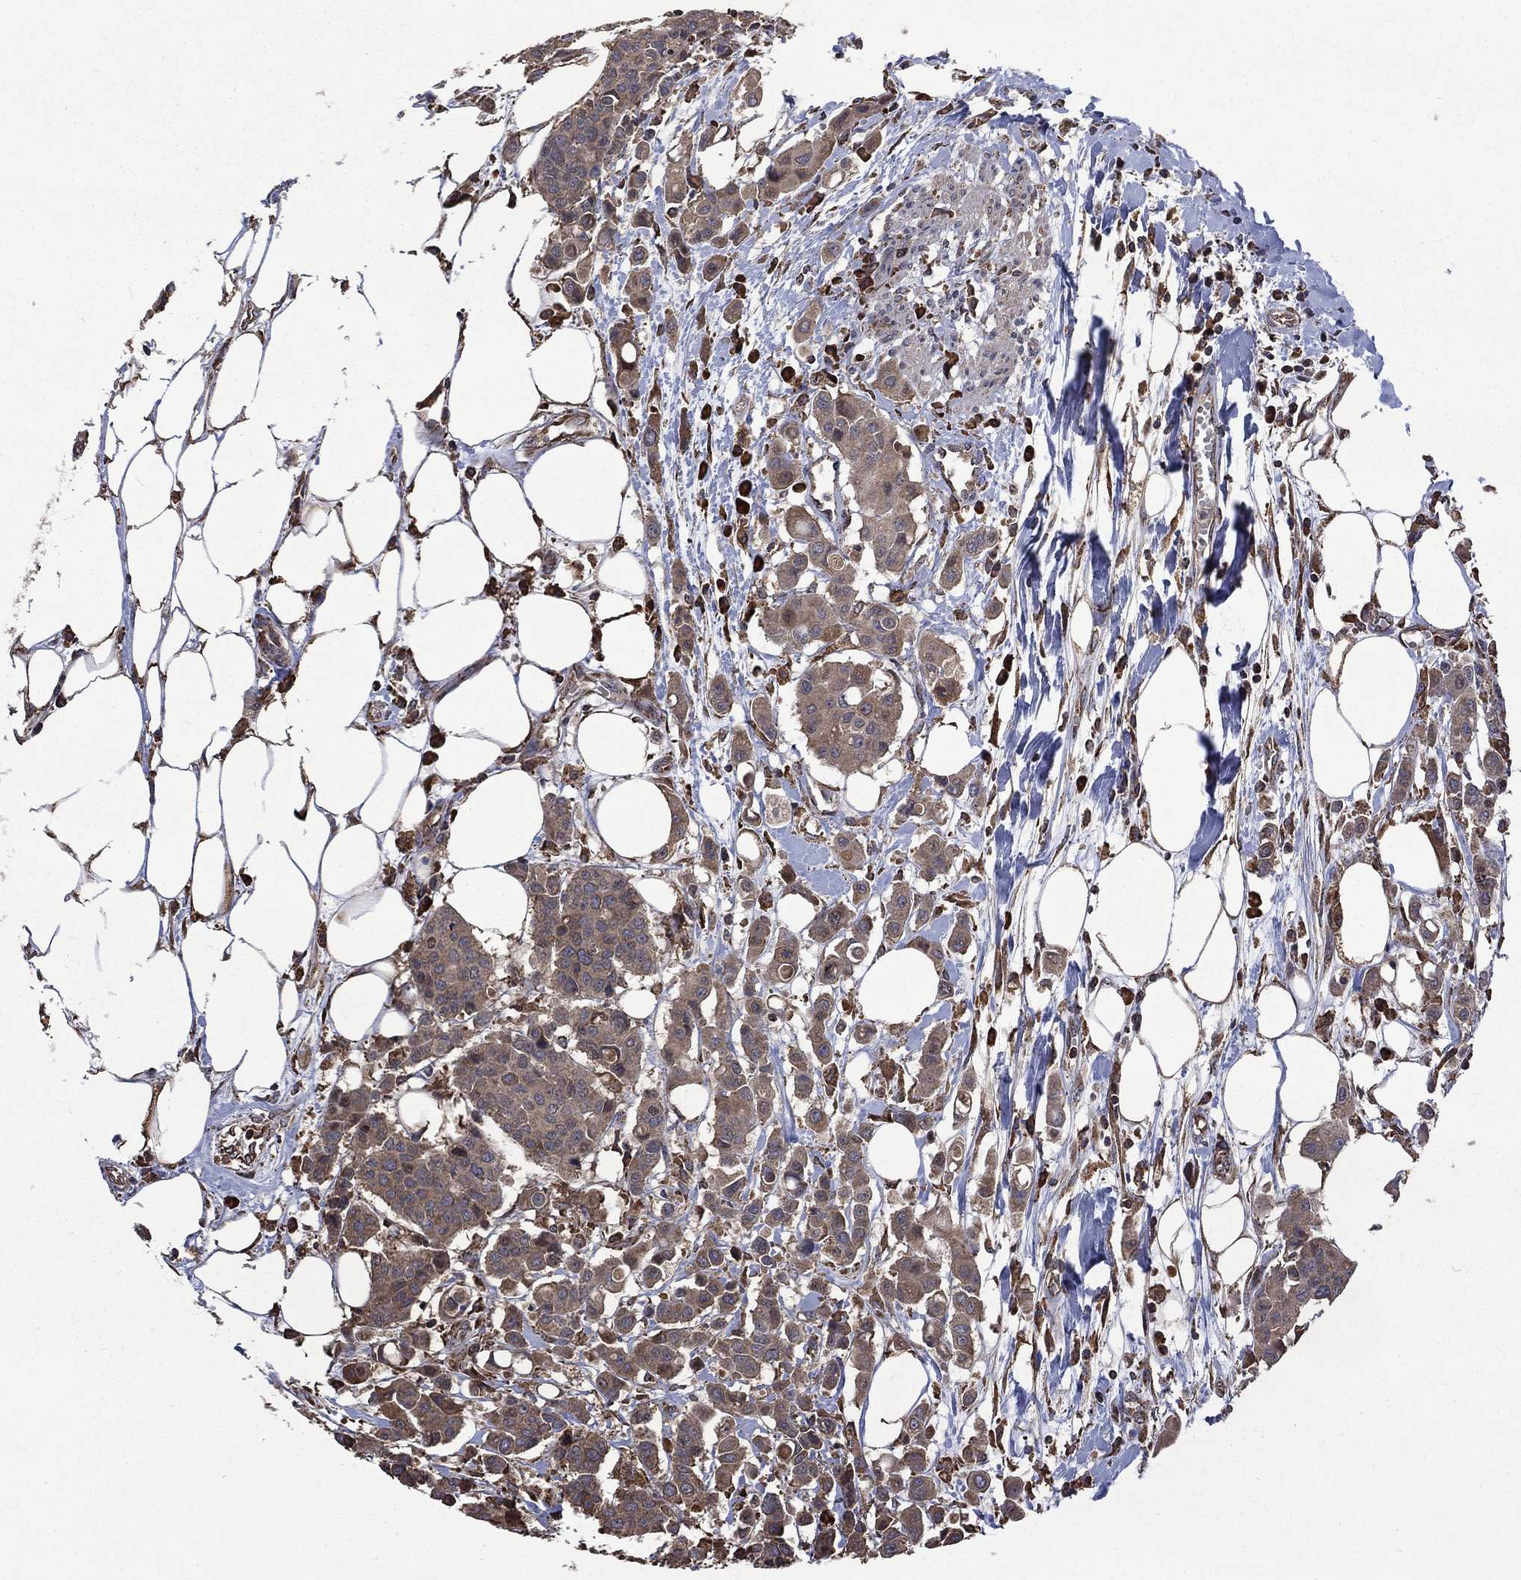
{"staining": {"intensity": "weak", "quantity": "25%-75%", "location": "cytoplasmic/membranous"}, "tissue": "carcinoid", "cell_type": "Tumor cells", "image_type": "cancer", "snomed": [{"axis": "morphology", "description": "Carcinoid, malignant, NOS"}, {"axis": "topography", "description": "Colon"}], "caption": "Tumor cells reveal low levels of weak cytoplasmic/membranous positivity in about 25%-75% of cells in human carcinoid.", "gene": "ESRRA", "patient": {"sex": "male", "age": 81}}